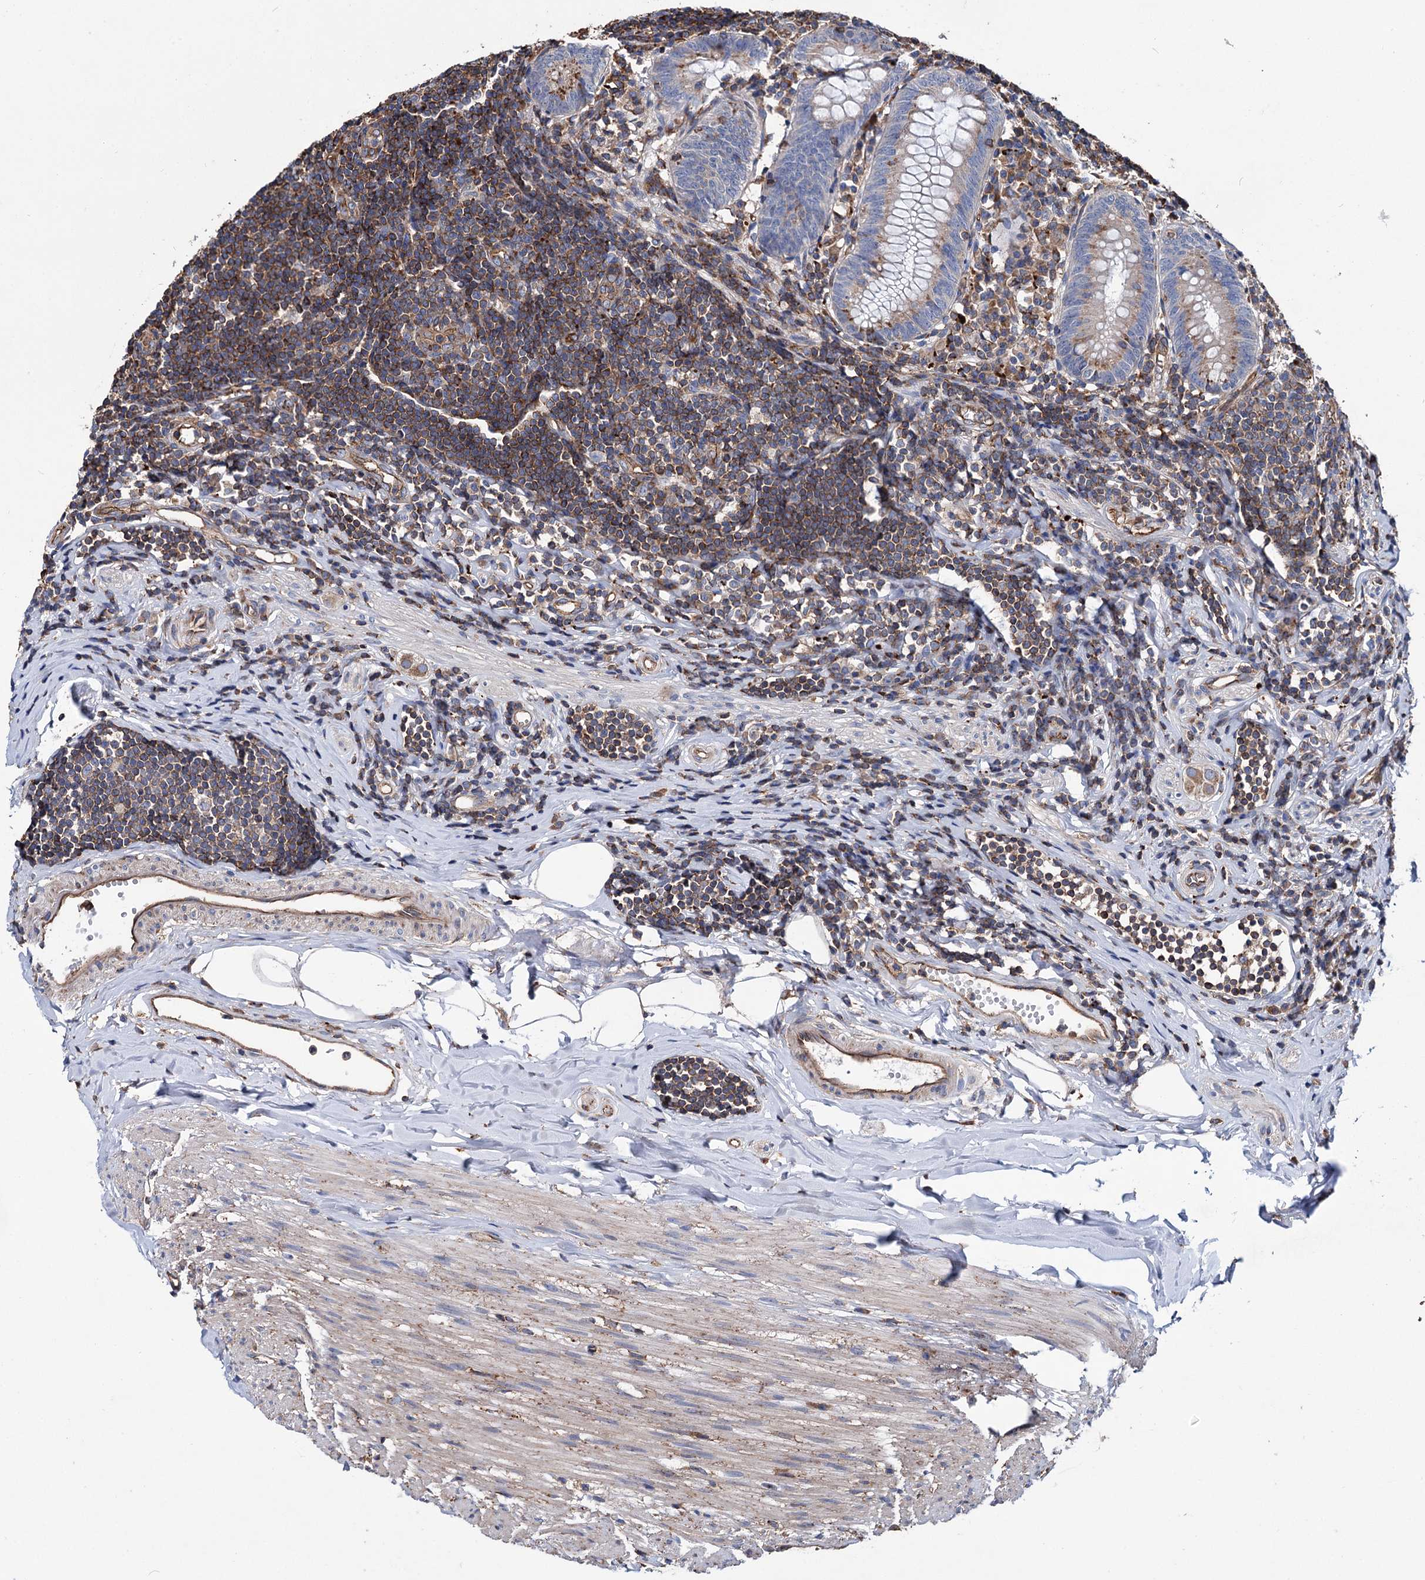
{"staining": {"intensity": "moderate", "quantity": "25%-75%", "location": "cytoplasmic/membranous"}, "tissue": "appendix", "cell_type": "Glandular cells", "image_type": "normal", "snomed": [{"axis": "morphology", "description": "Normal tissue, NOS"}, {"axis": "topography", "description": "Appendix"}], "caption": "The photomicrograph displays a brown stain indicating the presence of a protein in the cytoplasmic/membranous of glandular cells in appendix.", "gene": "SCPEP1", "patient": {"sex": "female", "age": 54}}